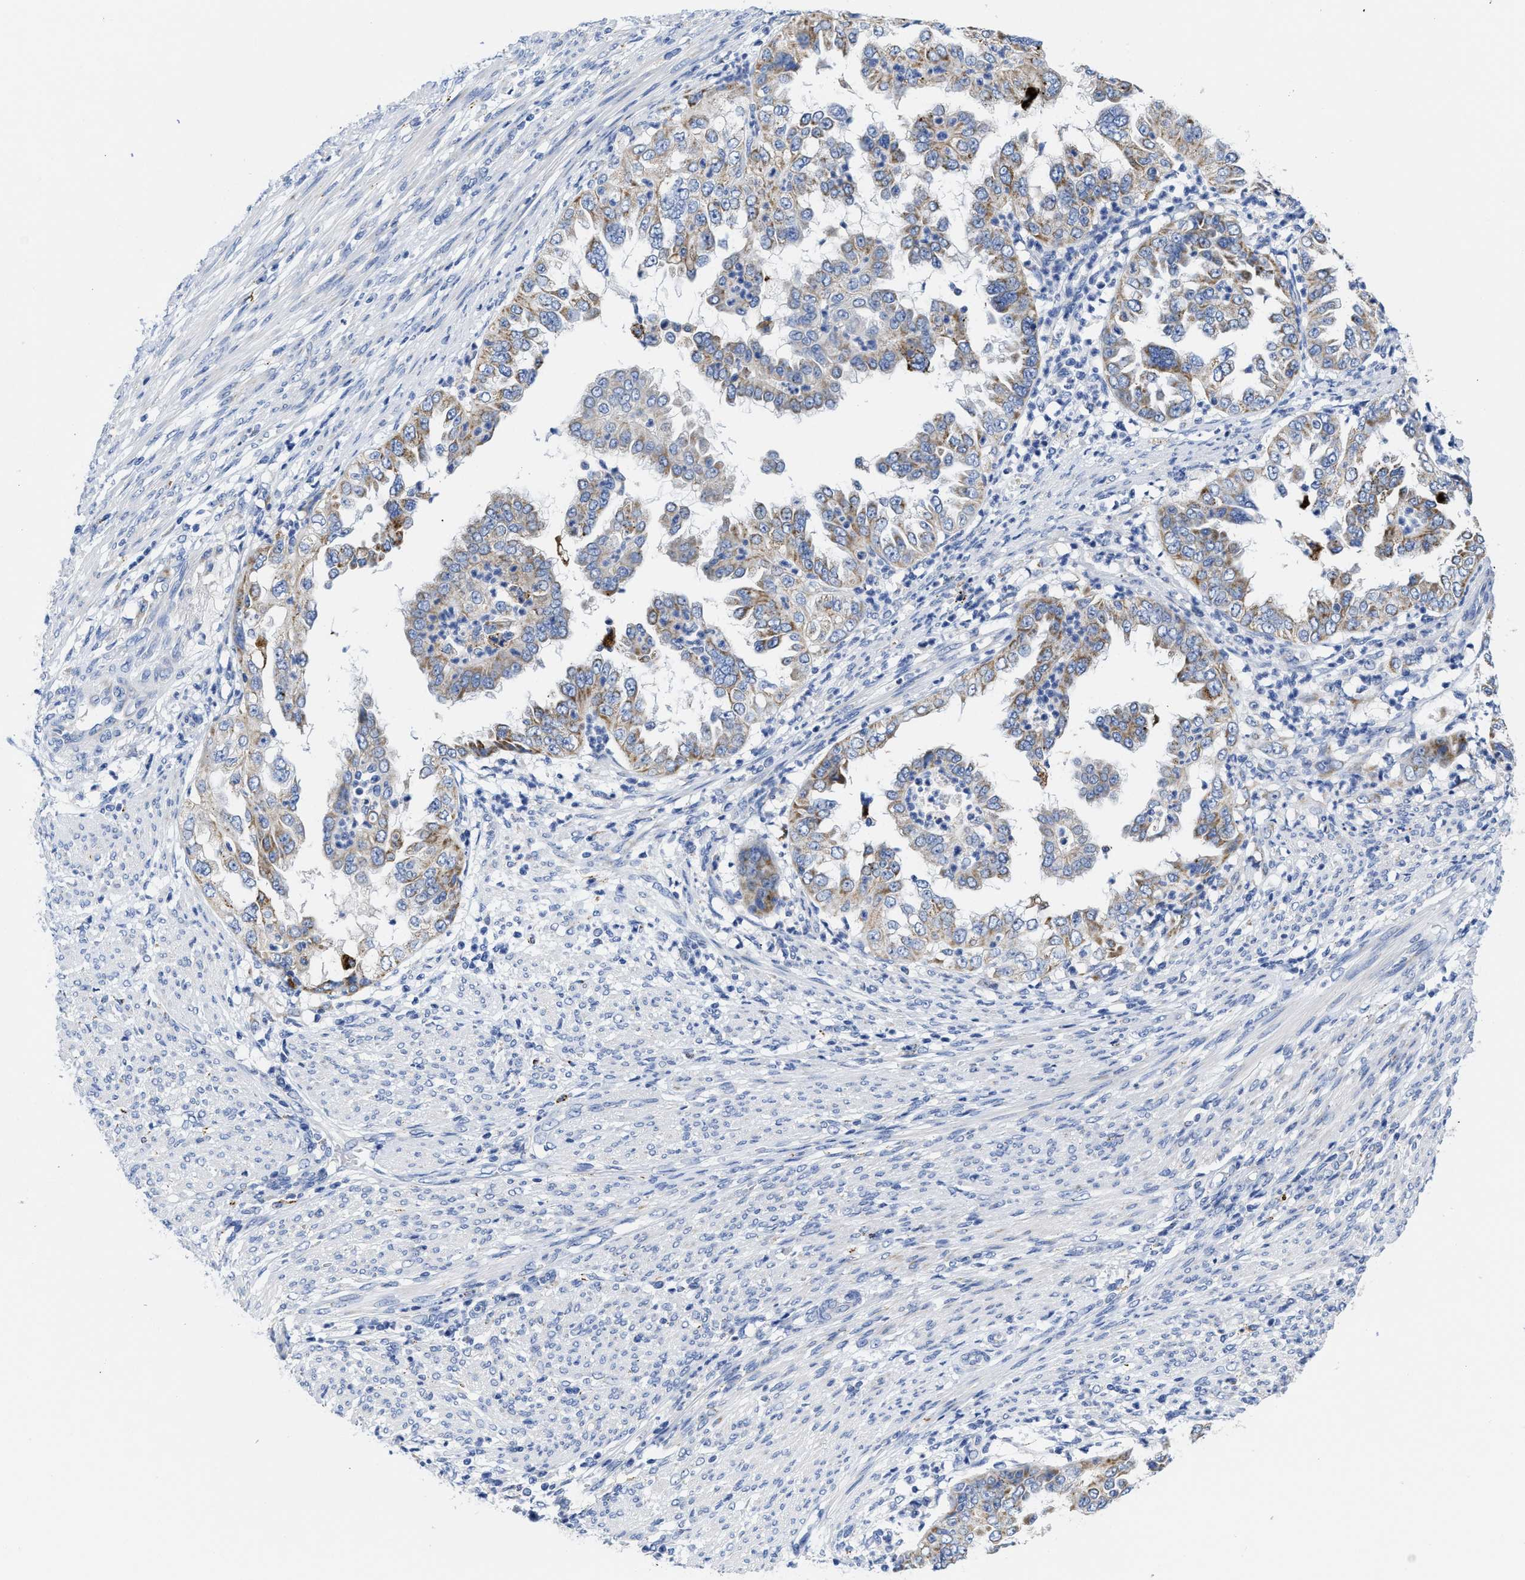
{"staining": {"intensity": "moderate", "quantity": "<25%", "location": "cytoplasmic/membranous"}, "tissue": "endometrial cancer", "cell_type": "Tumor cells", "image_type": "cancer", "snomed": [{"axis": "morphology", "description": "Adenocarcinoma, NOS"}, {"axis": "topography", "description": "Endometrium"}], "caption": "Immunohistochemical staining of endometrial adenocarcinoma displays moderate cytoplasmic/membranous protein staining in approximately <25% of tumor cells.", "gene": "TBRG4", "patient": {"sex": "female", "age": 85}}